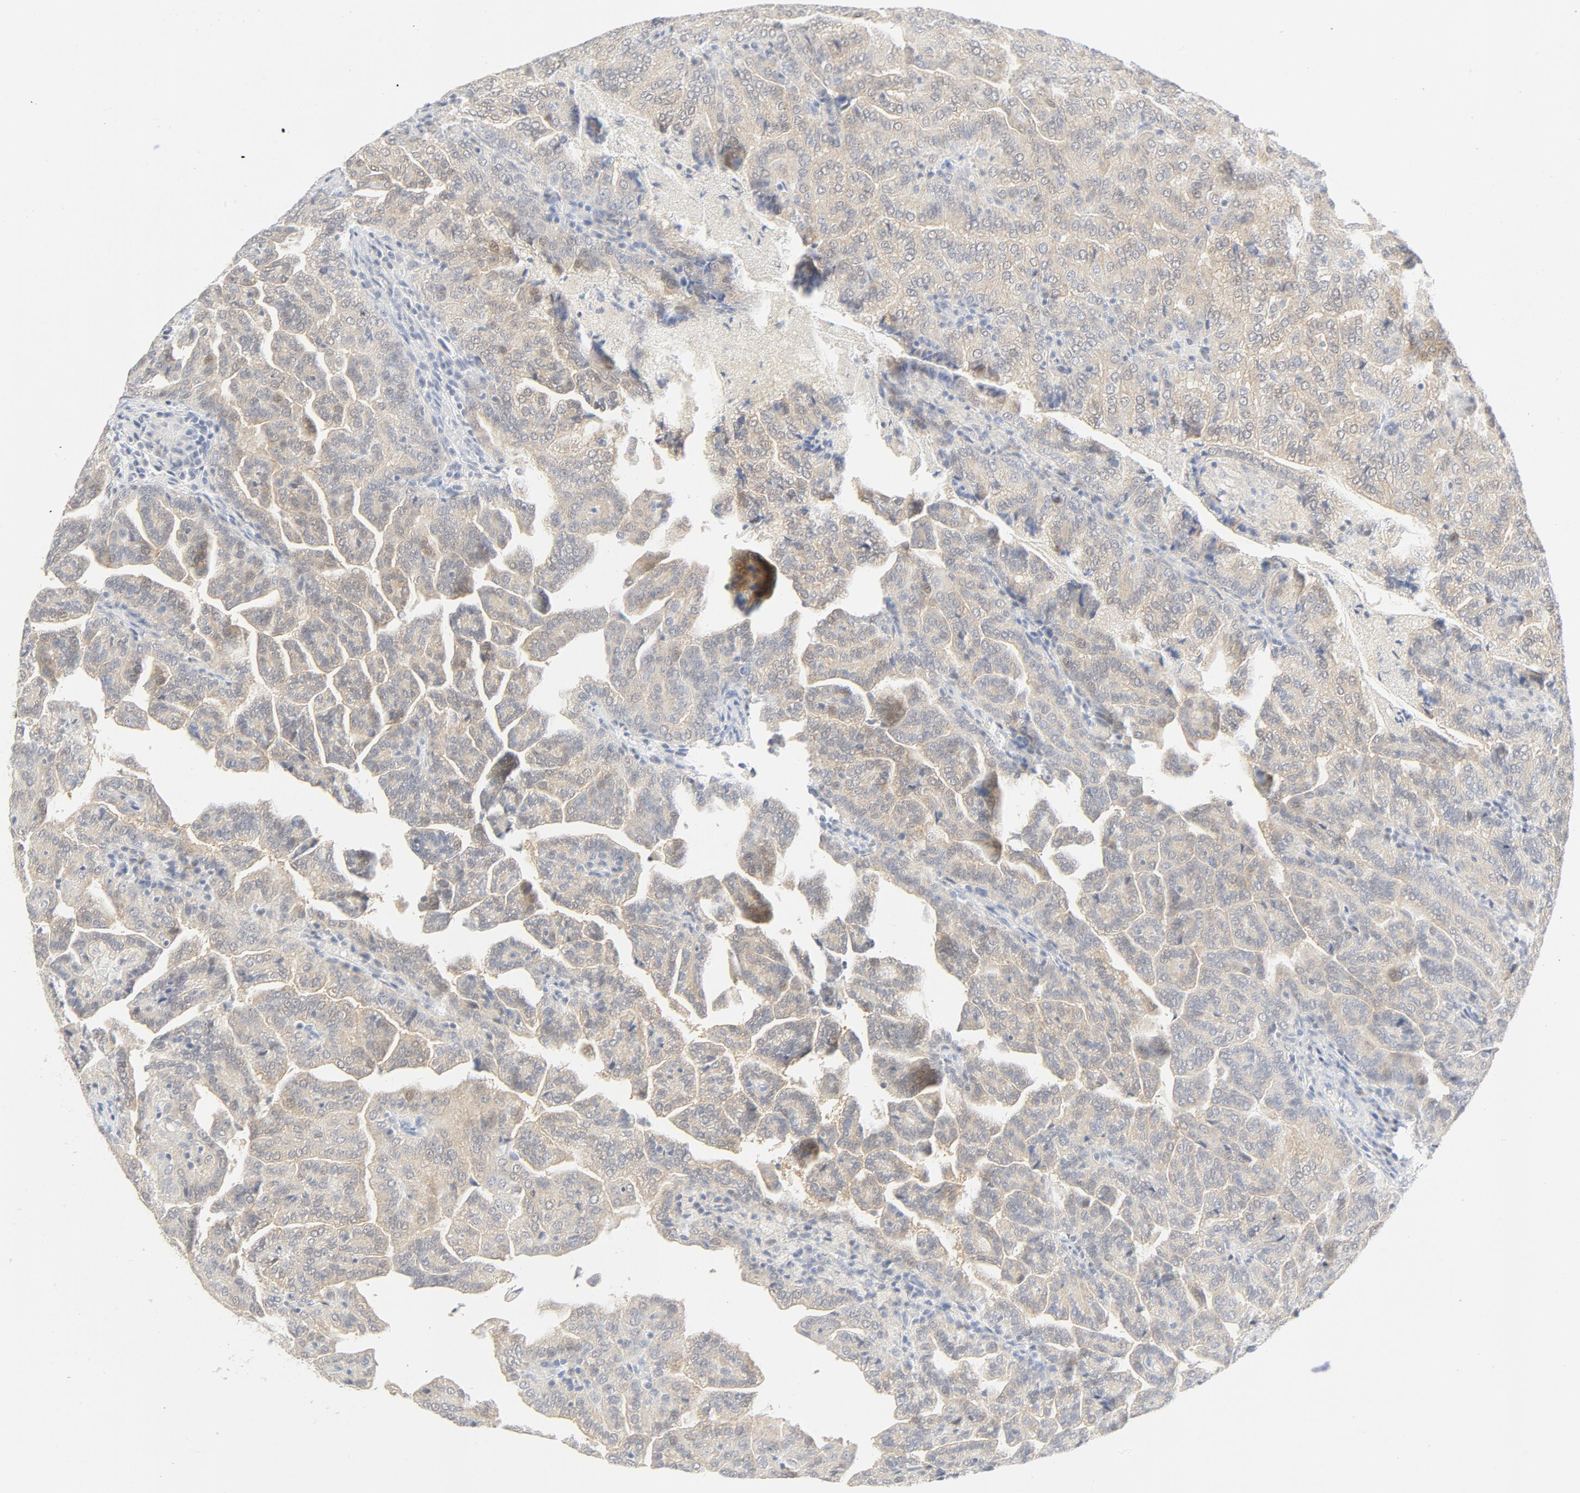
{"staining": {"intensity": "moderate", "quantity": ">75%", "location": "cytoplasmic/membranous"}, "tissue": "renal cancer", "cell_type": "Tumor cells", "image_type": "cancer", "snomed": [{"axis": "morphology", "description": "Adenocarcinoma, NOS"}, {"axis": "topography", "description": "Kidney"}], "caption": "Brown immunohistochemical staining in human renal cancer shows moderate cytoplasmic/membranous expression in approximately >75% of tumor cells.", "gene": "PGM1", "patient": {"sex": "male", "age": 61}}